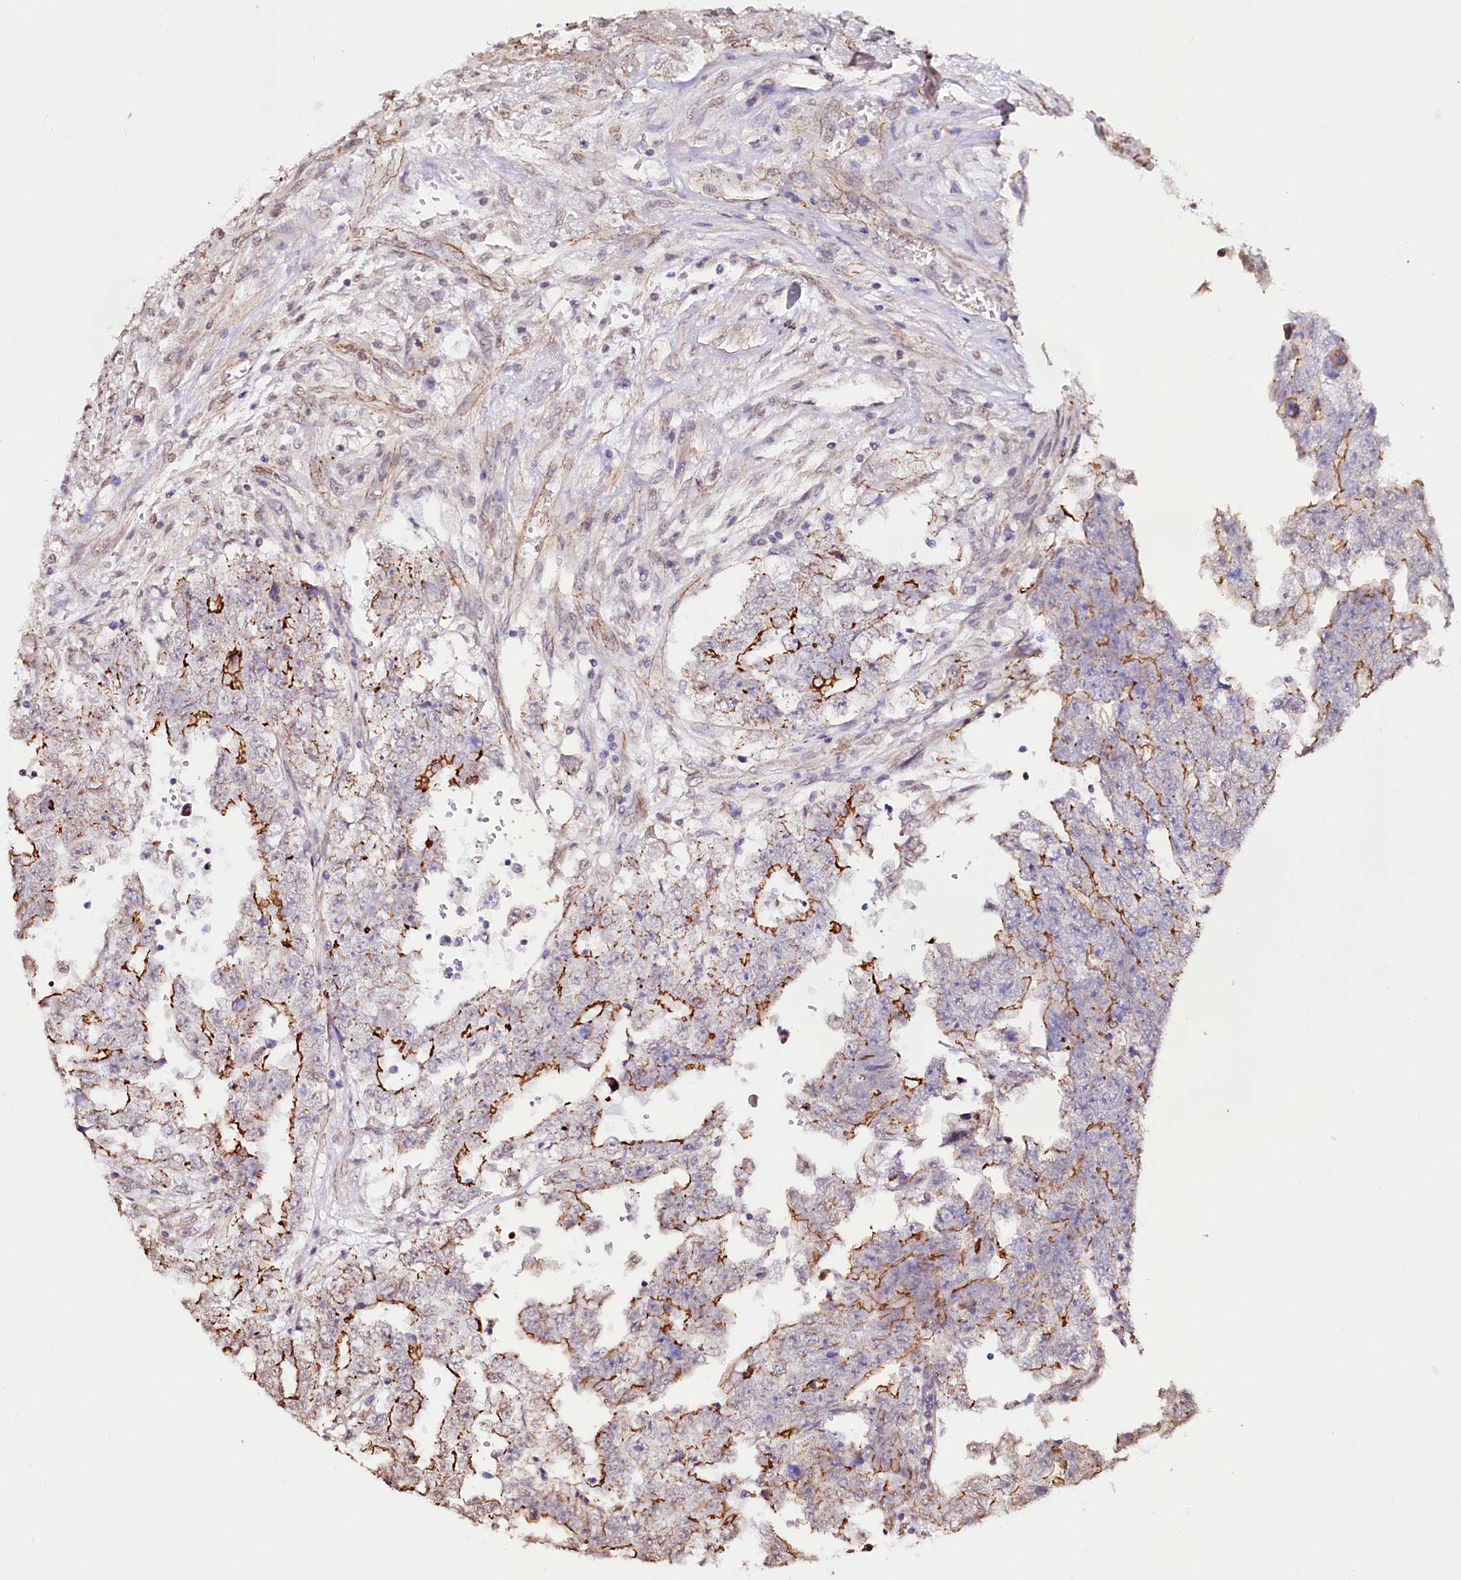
{"staining": {"intensity": "strong", "quantity": "<25%", "location": "cytoplasmic/membranous"}, "tissue": "testis cancer", "cell_type": "Tumor cells", "image_type": "cancer", "snomed": [{"axis": "morphology", "description": "Carcinoma, Embryonal, NOS"}, {"axis": "topography", "description": "Testis"}], "caption": "An image of testis cancer stained for a protein exhibits strong cytoplasmic/membranous brown staining in tumor cells. The staining was performed using DAB to visualize the protein expression in brown, while the nuclei were stained in blue with hematoxylin (Magnification: 20x).", "gene": "ST7", "patient": {"sex": "male", "age": 25}}